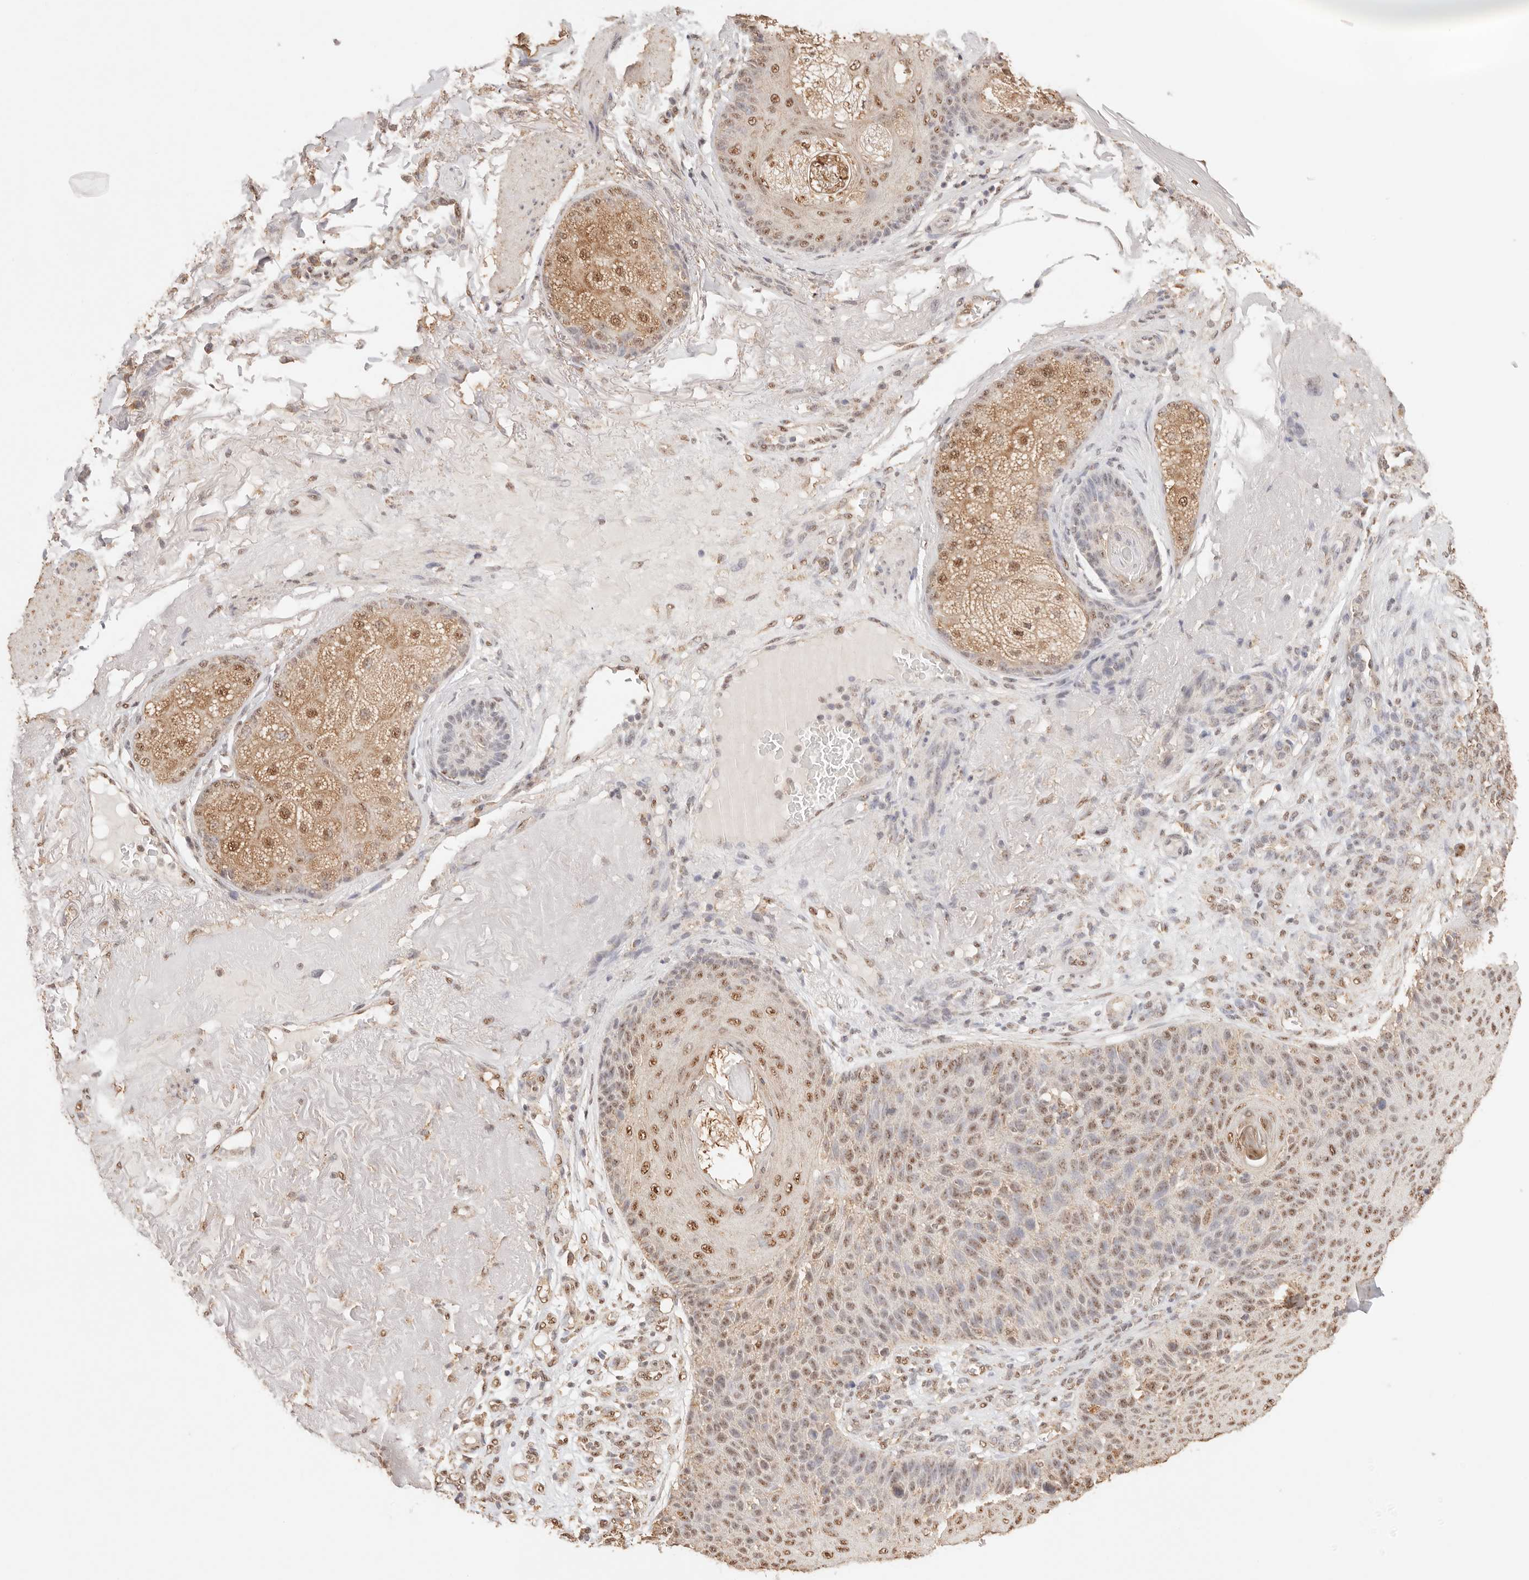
{"staining": {"intensity": "moderate", "quantity": ">75%", "location": "nuclear"}, "tissue": "skin cancer", "cell_type": "Tumor cells", "image_type": "cancer", "snomed": [{"axis": "morphology", "description": "Squamous cell carcinoma, NOS"}, {"axis": "topography", "description": "Skin"}], "caption": "This photomicrograph reveals immunohistochemistry staining of human squamous cell carcinoma (skin), with medium moderate nuclear staining in about >75% of tumor cells.", "gene": "IL1R2", "patient": {"sex": "female", "age": 88}}